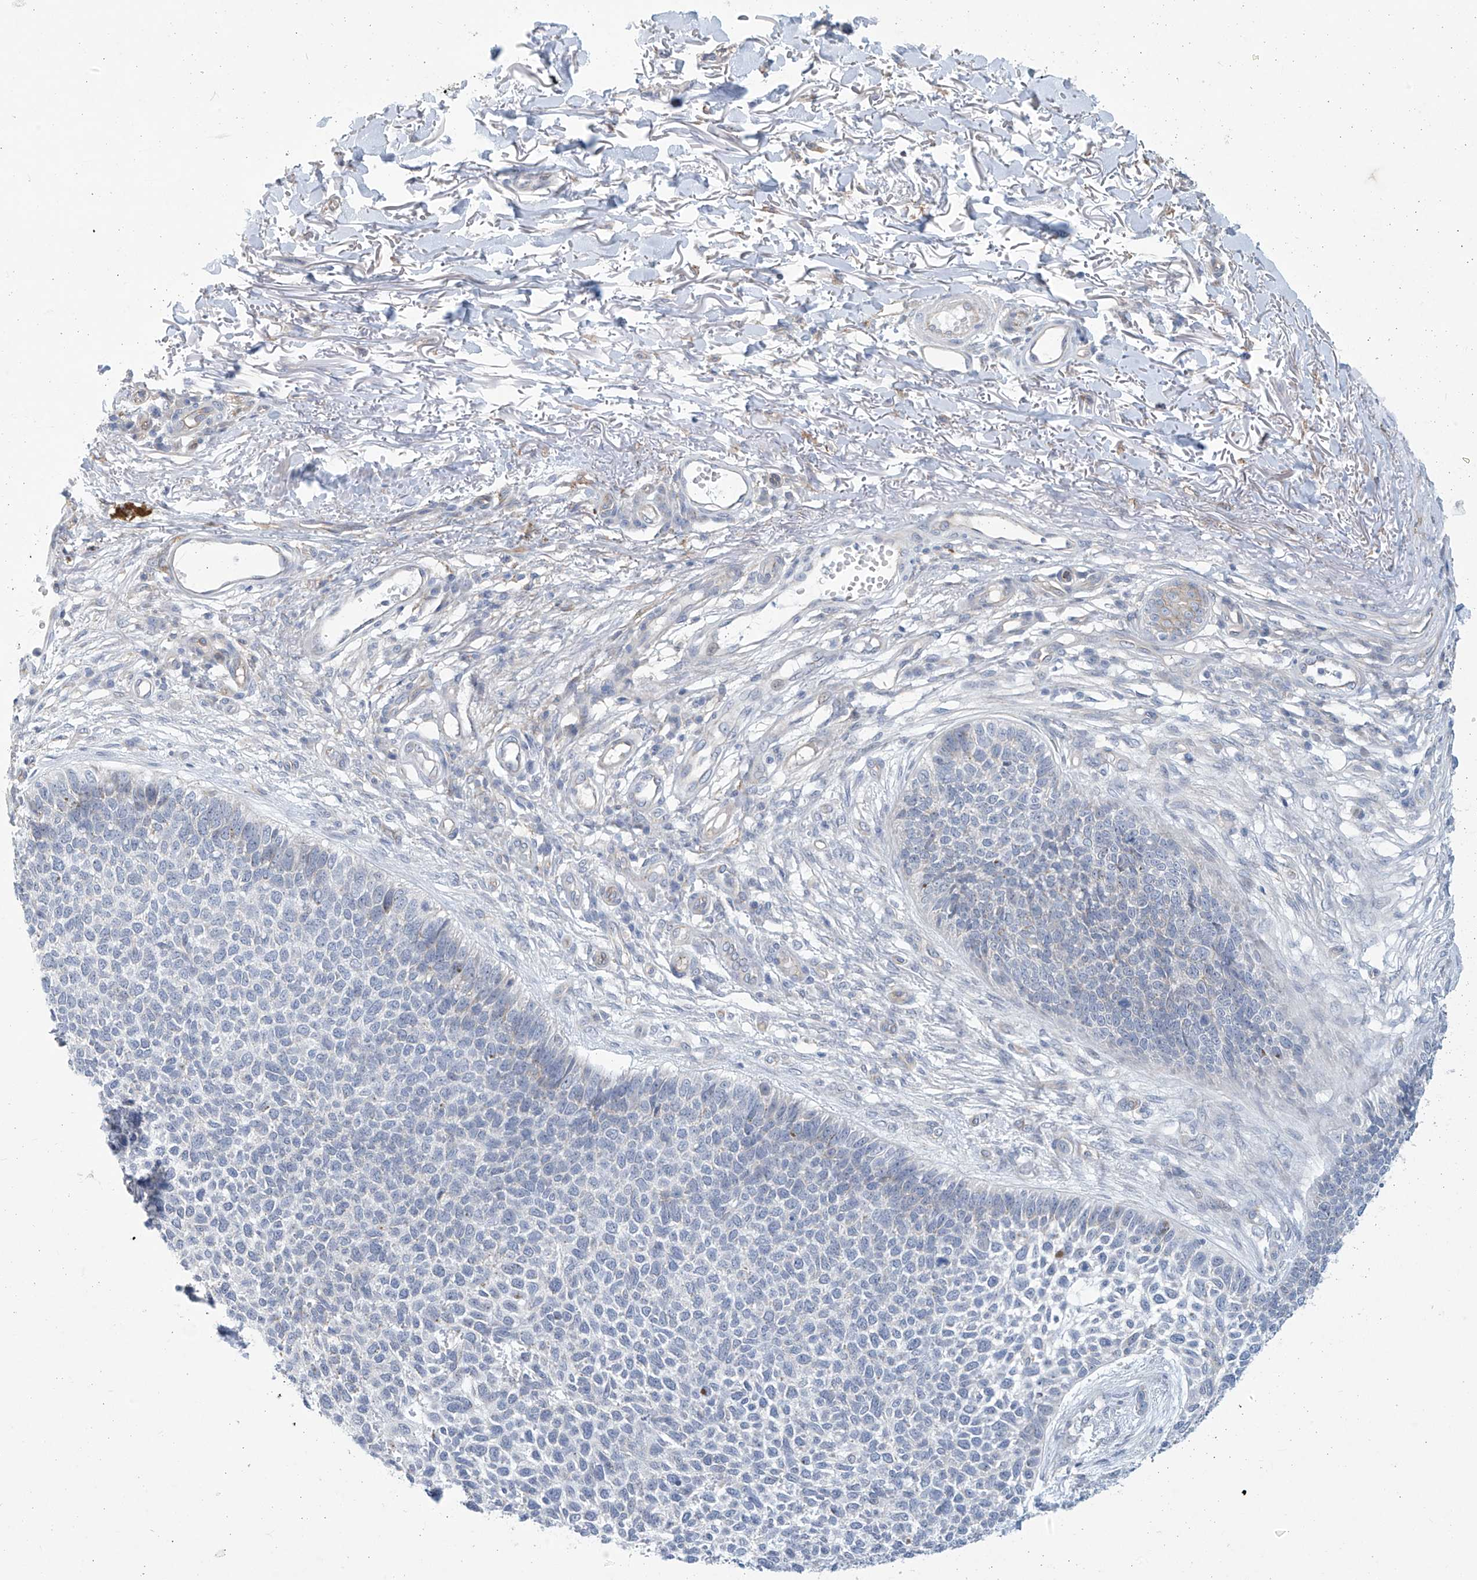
{"staining": {"intensity": "negative", "quantity": "none", "location": "none"}, "tissue": "skin cancer", "cell_type": "Tumor cells", "image_type": "cancer", "snomed": [{"axis": "morphology", "description": "Basal cell carcinoma"}, {"axis": "topography", "description": "Skin"}], "caption": "The immunohistochemistry photomicrograph has no significant positivity in tumor cells of skin cancer (basal cell carcinoma) tissue.", "gene": "ABHD13", "patient": {"sex": "female", "age": 84}}